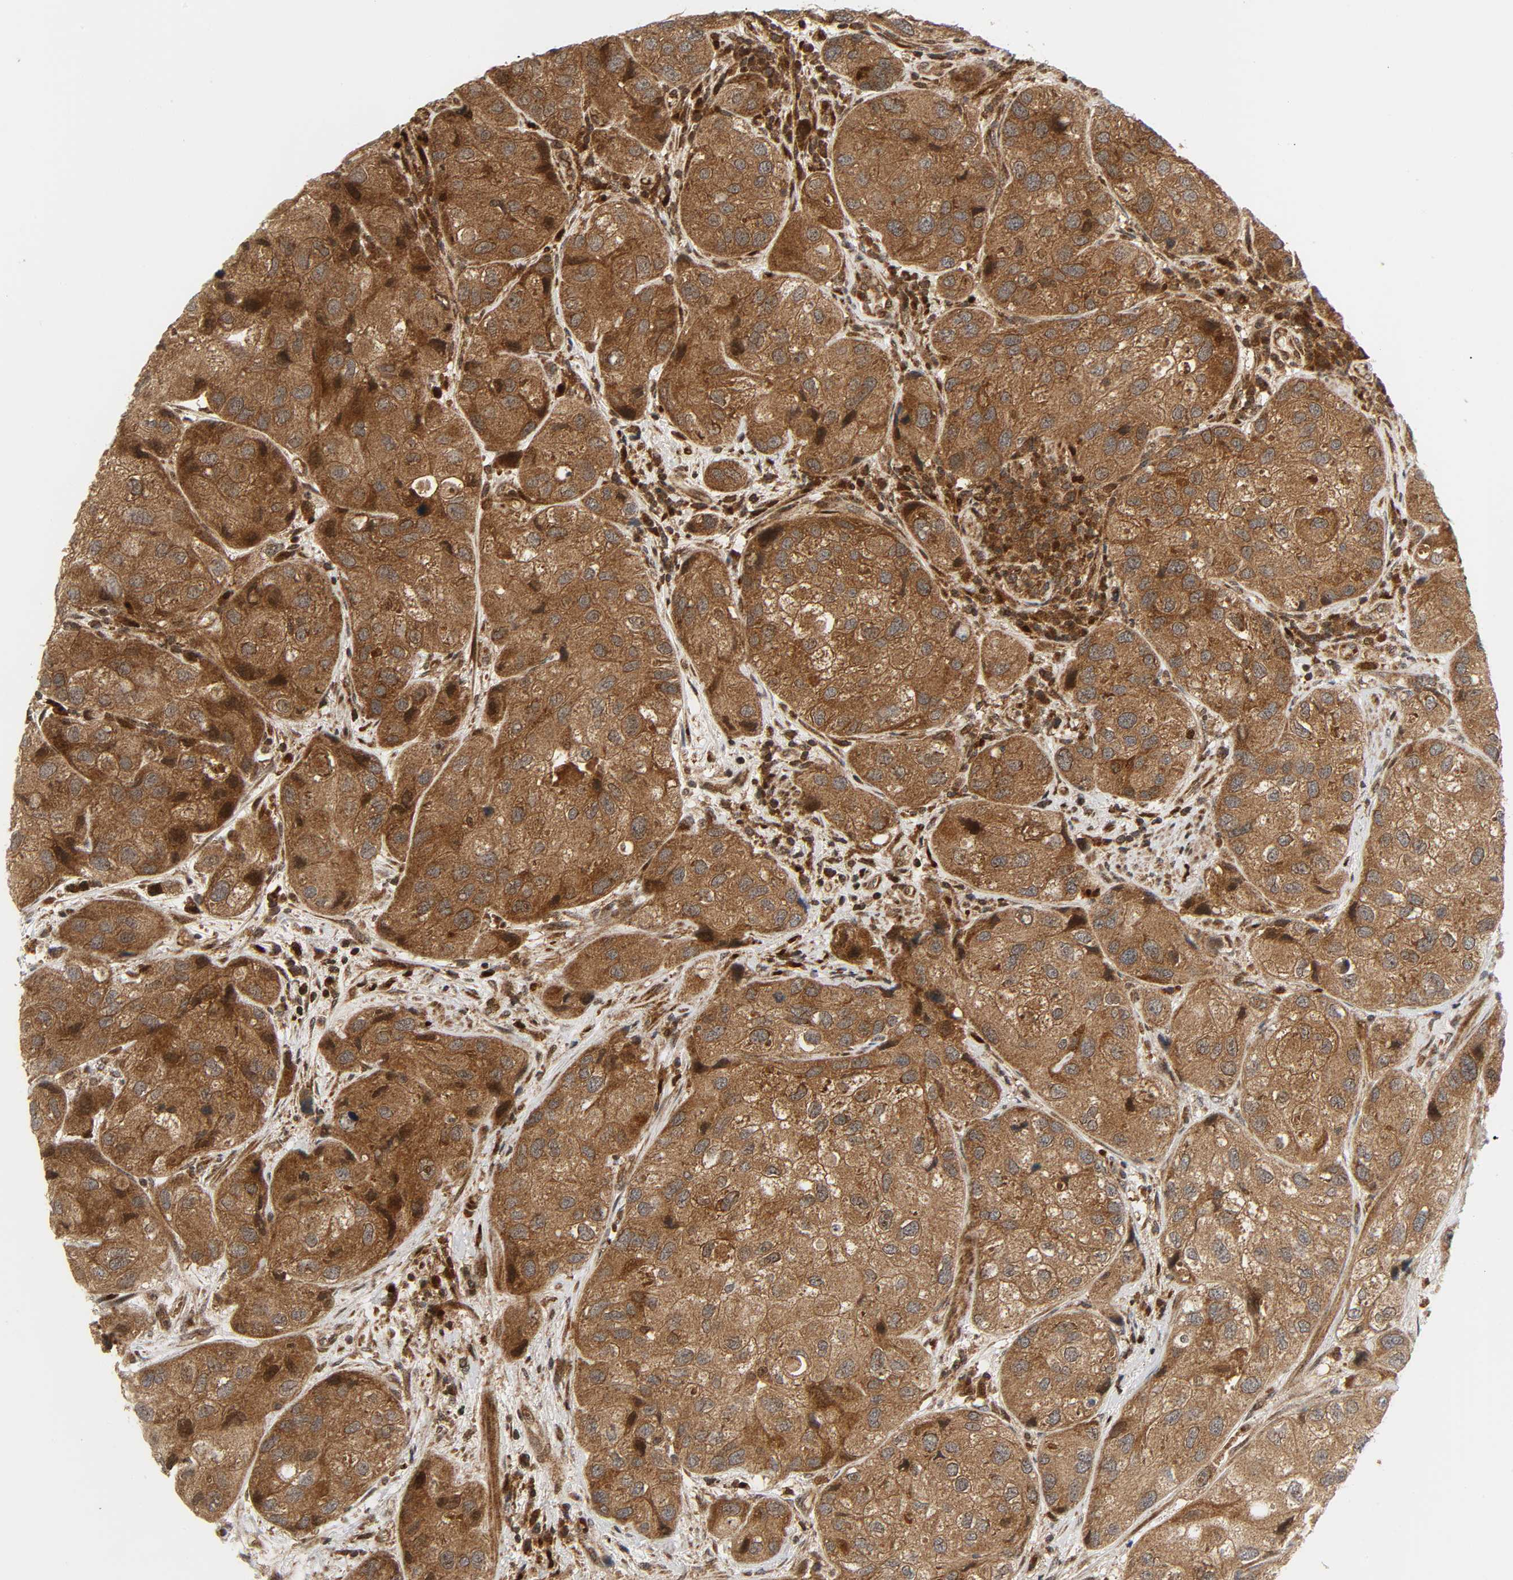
{"staining": {"intensity": "moderate", "quantity": ">75%", "location": "cytoplasmic/membranous"}, "tissue": "urothelial cancer", "cell_type": "Tumor cells", "image_type": "cancer", "snomed": [{"axis": "morphology", "description": "Urothelial carcinoma, High grade"}, {"axis": "topography", "description": "Urinary bladder"}], "caption": "High-magnification brightfield microscopy of urothelial carcinoma (high-grade) stained with DAB (3,3'-diaminobenzidine) (brown) and counterstained with hematoxylin (blue). tumor cells exhibit moderate cytoplasmic/membranous staining is present in about>75% of cells. The protein of interest is stained brown, and the nuclei are stained in blue (DAB (3,3'-diaminobenzidine) IHC with brightfield microscopy, high magnification).", "gene": "CHUK", "patient": {"sex": "female", "age": 64}}